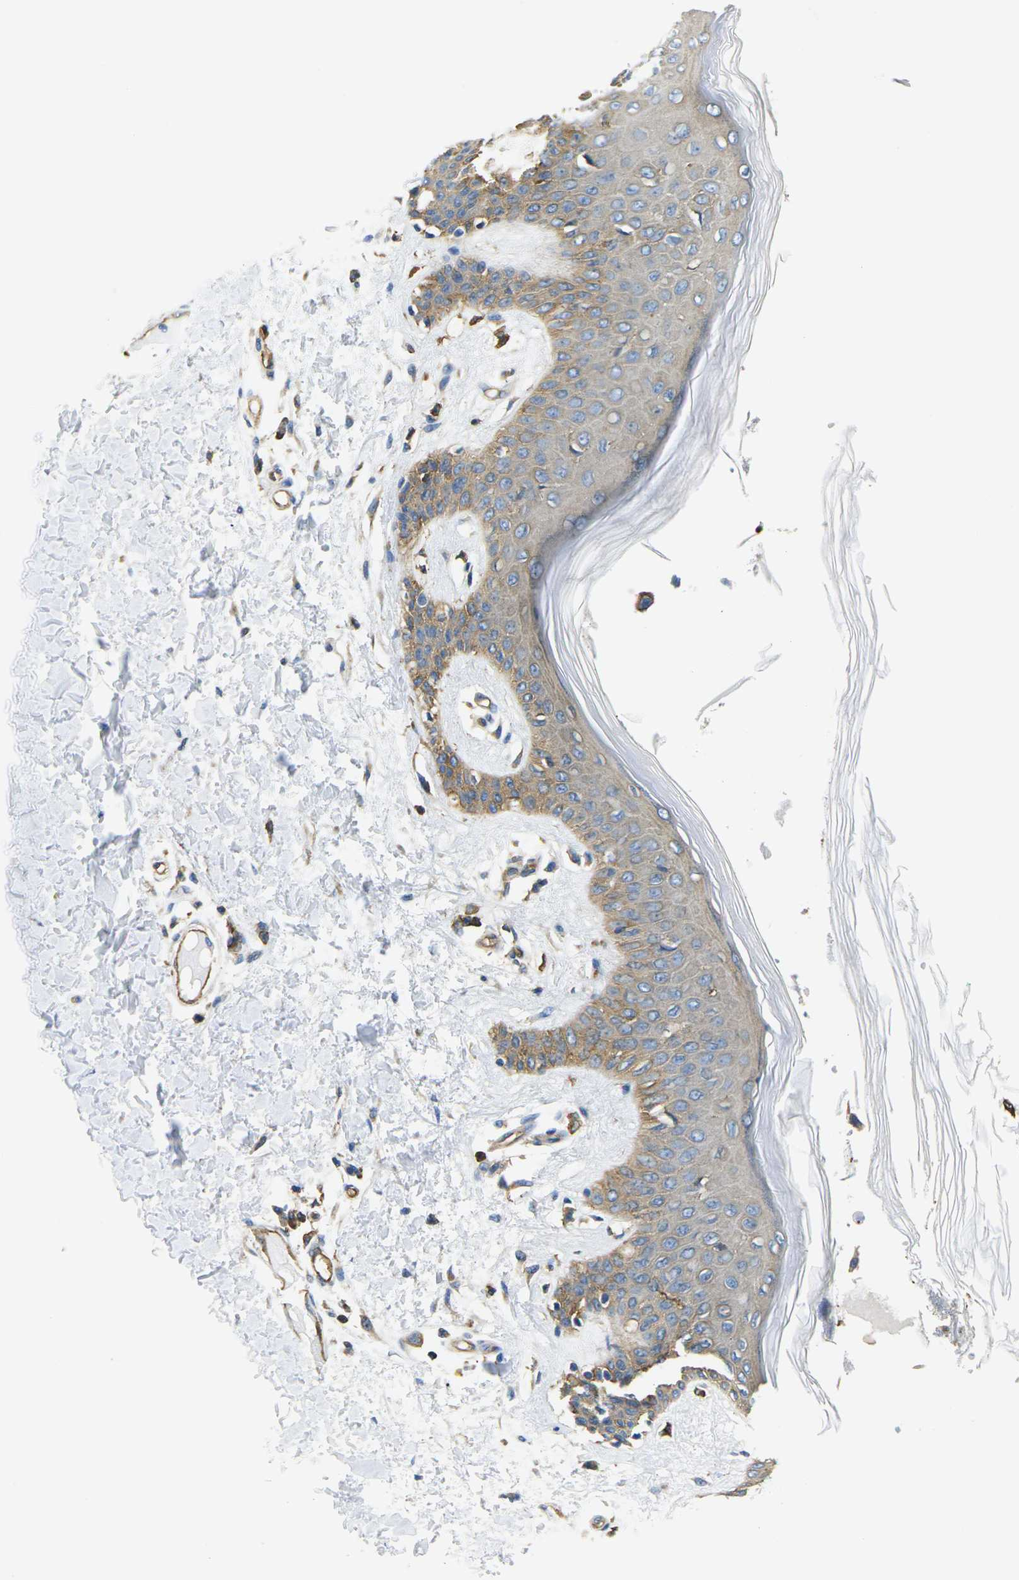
{"staining": {"intensity": "moderate", "quantity": "25%-75%", "location": "cytoplasmic/membranous"}, "tissue": "skin", "cell_type": "Fibroblasts", "image_type": "normal", "snomed": [{"axis": "morphology", "description": "Normal tissue, NOS"}, {"axis": "topography", "description": "Skin"}], "caption": "About 25%-75% of fibroblasts in normal skin show moderate cytoplasmic/membranous protein expression as visualized by brown immunohistochemical staining.", "gene": "FAM110D", "patient": {"sex": "male", "age": 53}}